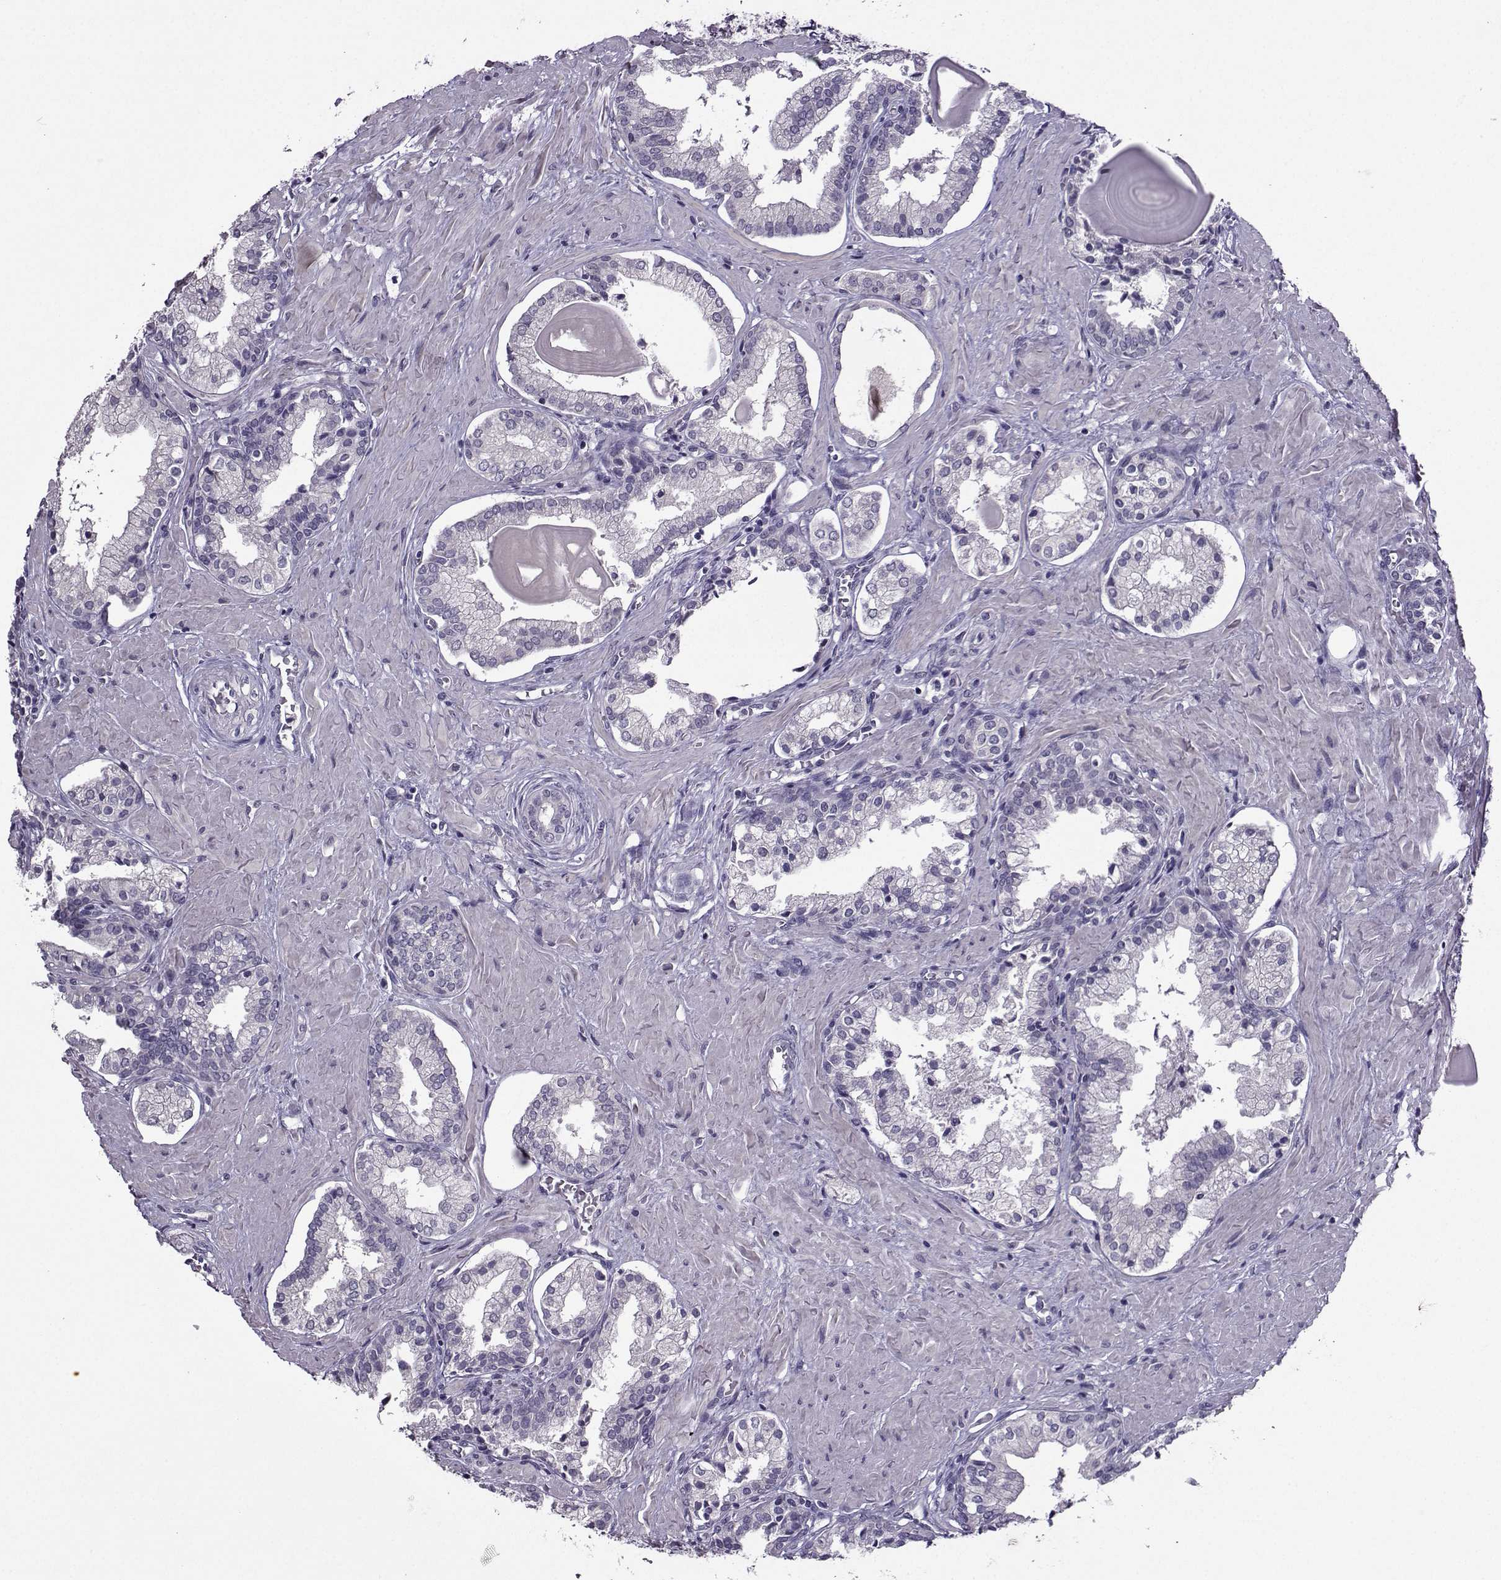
{"staining": {"intensity": "negative", "quantity": "none", "location": "none"}, "tissue": "prostate cancer", "cell_type": "Tumor cells", "image_type": "cancer", "snomed": [{"axis": "morphology", "description": "Adenocarcinoma, NOS"}, {"axis": "topography", "description": "Prostate and seminal vesicle, NOS"}, {"axis": "topography", "description": "Prostate"}], "caption": "Adenocarcinoma (prostate) was stained to show a protein in brown. There is no significant expression in tumor cells.", "gene": "CRYBB1", "patient": {"sex": "male", "age": 44}}